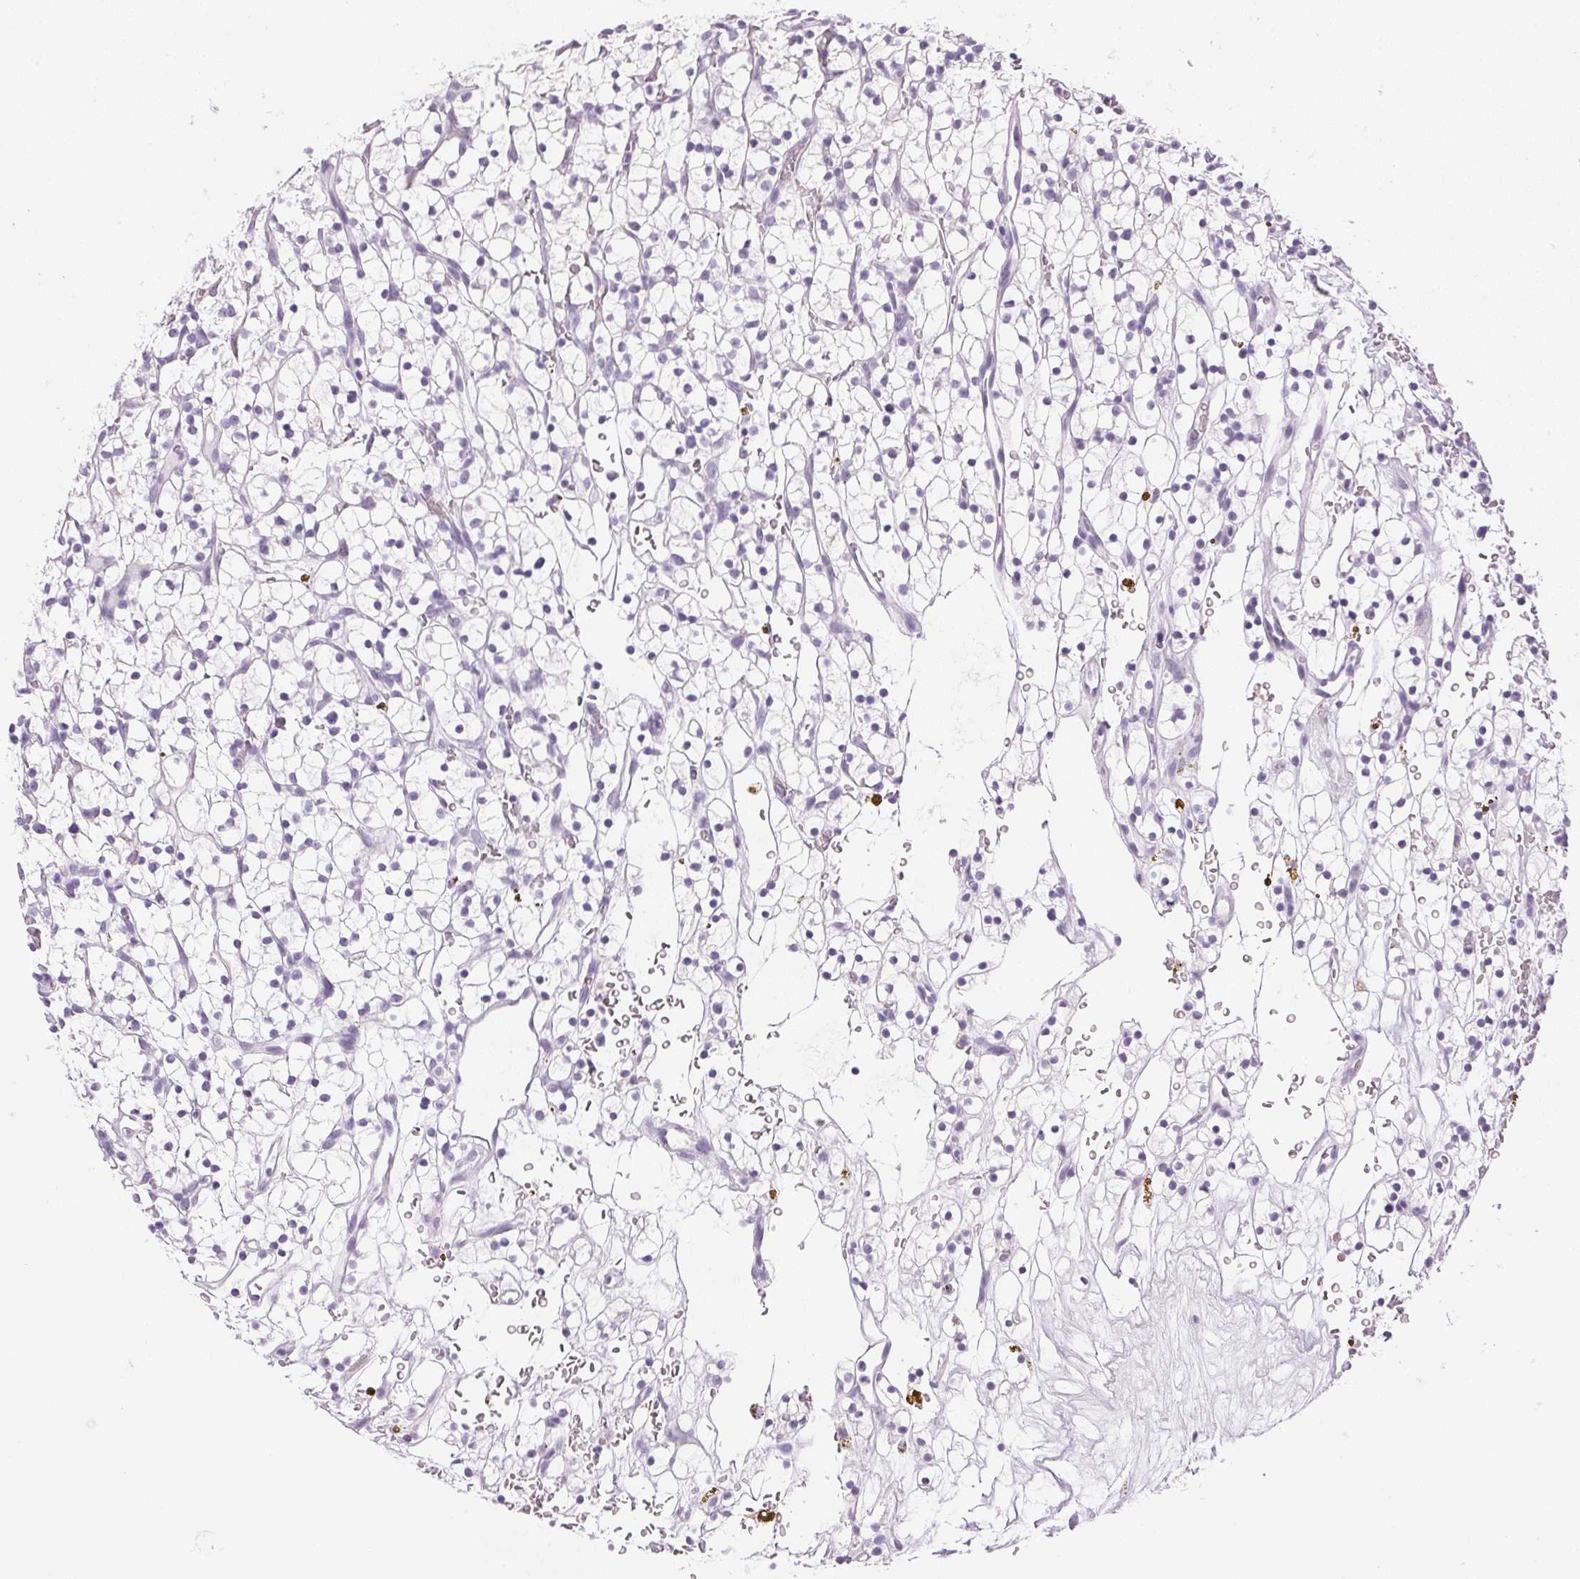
{"staining": {"intensity": "negative", "quantity": "none", "location": "none"}, "tissue": "renal cancer", "cell_type": "Tumor cells", "image_type": "cancer", "snomed": [{"axis": "morphology", "description": "Adenocarcinoma, NOS"}, {"axis": "topography", "description": "Kidney"}], "caption": "Immunohistochemistry image of neoplastic tissue: human renal adenocarcinoma stained with DAB (3,3'-diaminobenzidine) exhibits no significant protein staining in tumor cells. (Stains: DAB (3,3'-diaminobenzidine) IHC with hematoxylin counter stain, Microscopy: brightfield microscopy at high magnification).", "gene": "IGFBP1", "patient": {"sex": "female", "age": 64}}